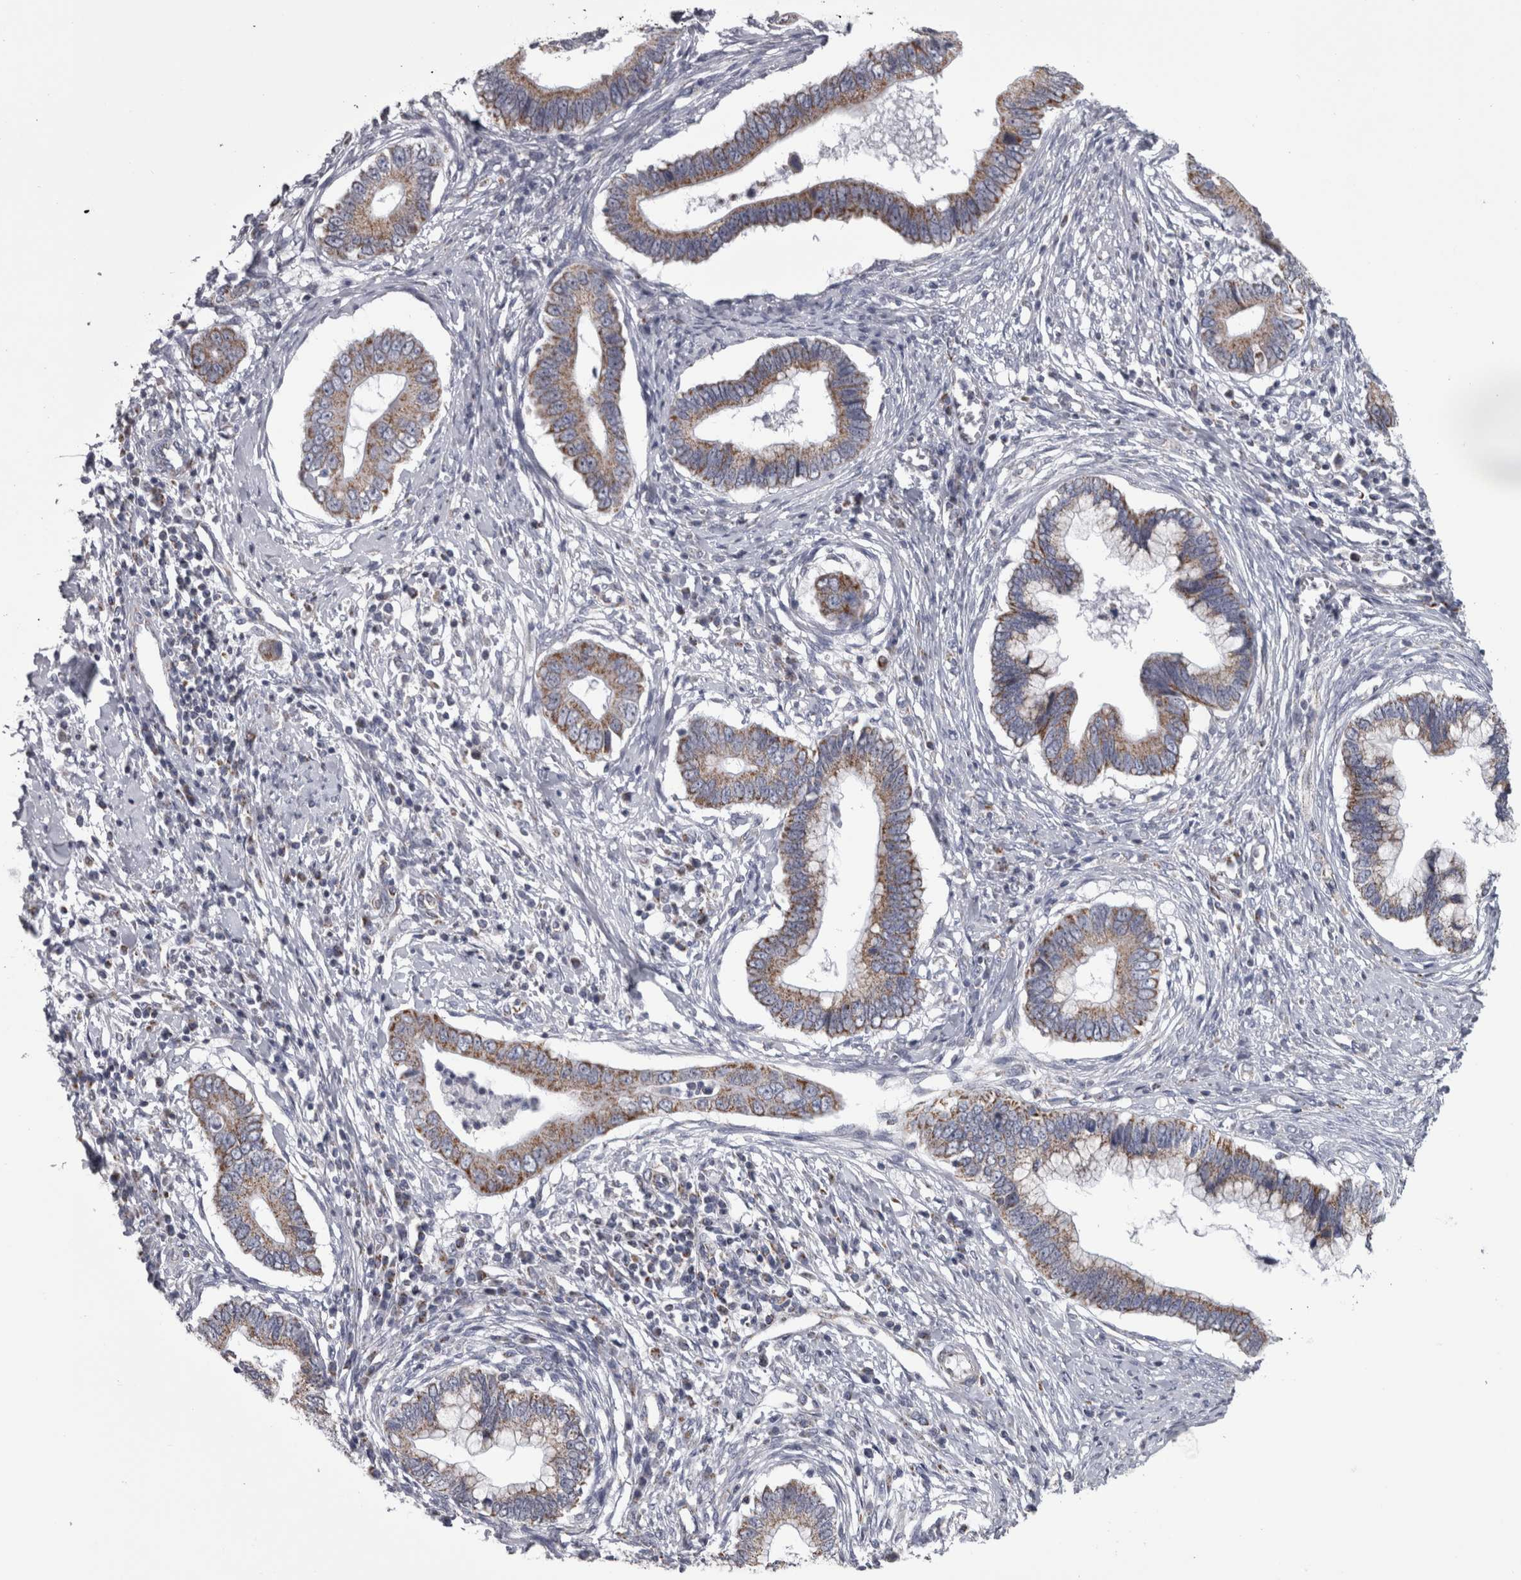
{"staining": {"intensity": "moderate", "quantity": ">75%", "location": "cytoplasmic/membranous"}, "tissue": "cervical cancer", "cell_type": "Tumor cells", "image_type": "cancer", "snomed": [{"axis": "morphology", "description": "Adenocarcinoma, NOS"}, {"axis": "topography", "description": "Cervix"}], "caption": "Moderate cytoplasmic/membranous expression is seen in approximately >75% of tumor cells in cervical cancer.", "gene": "DBT", "patient": {"sex": "female", "age": 44}}